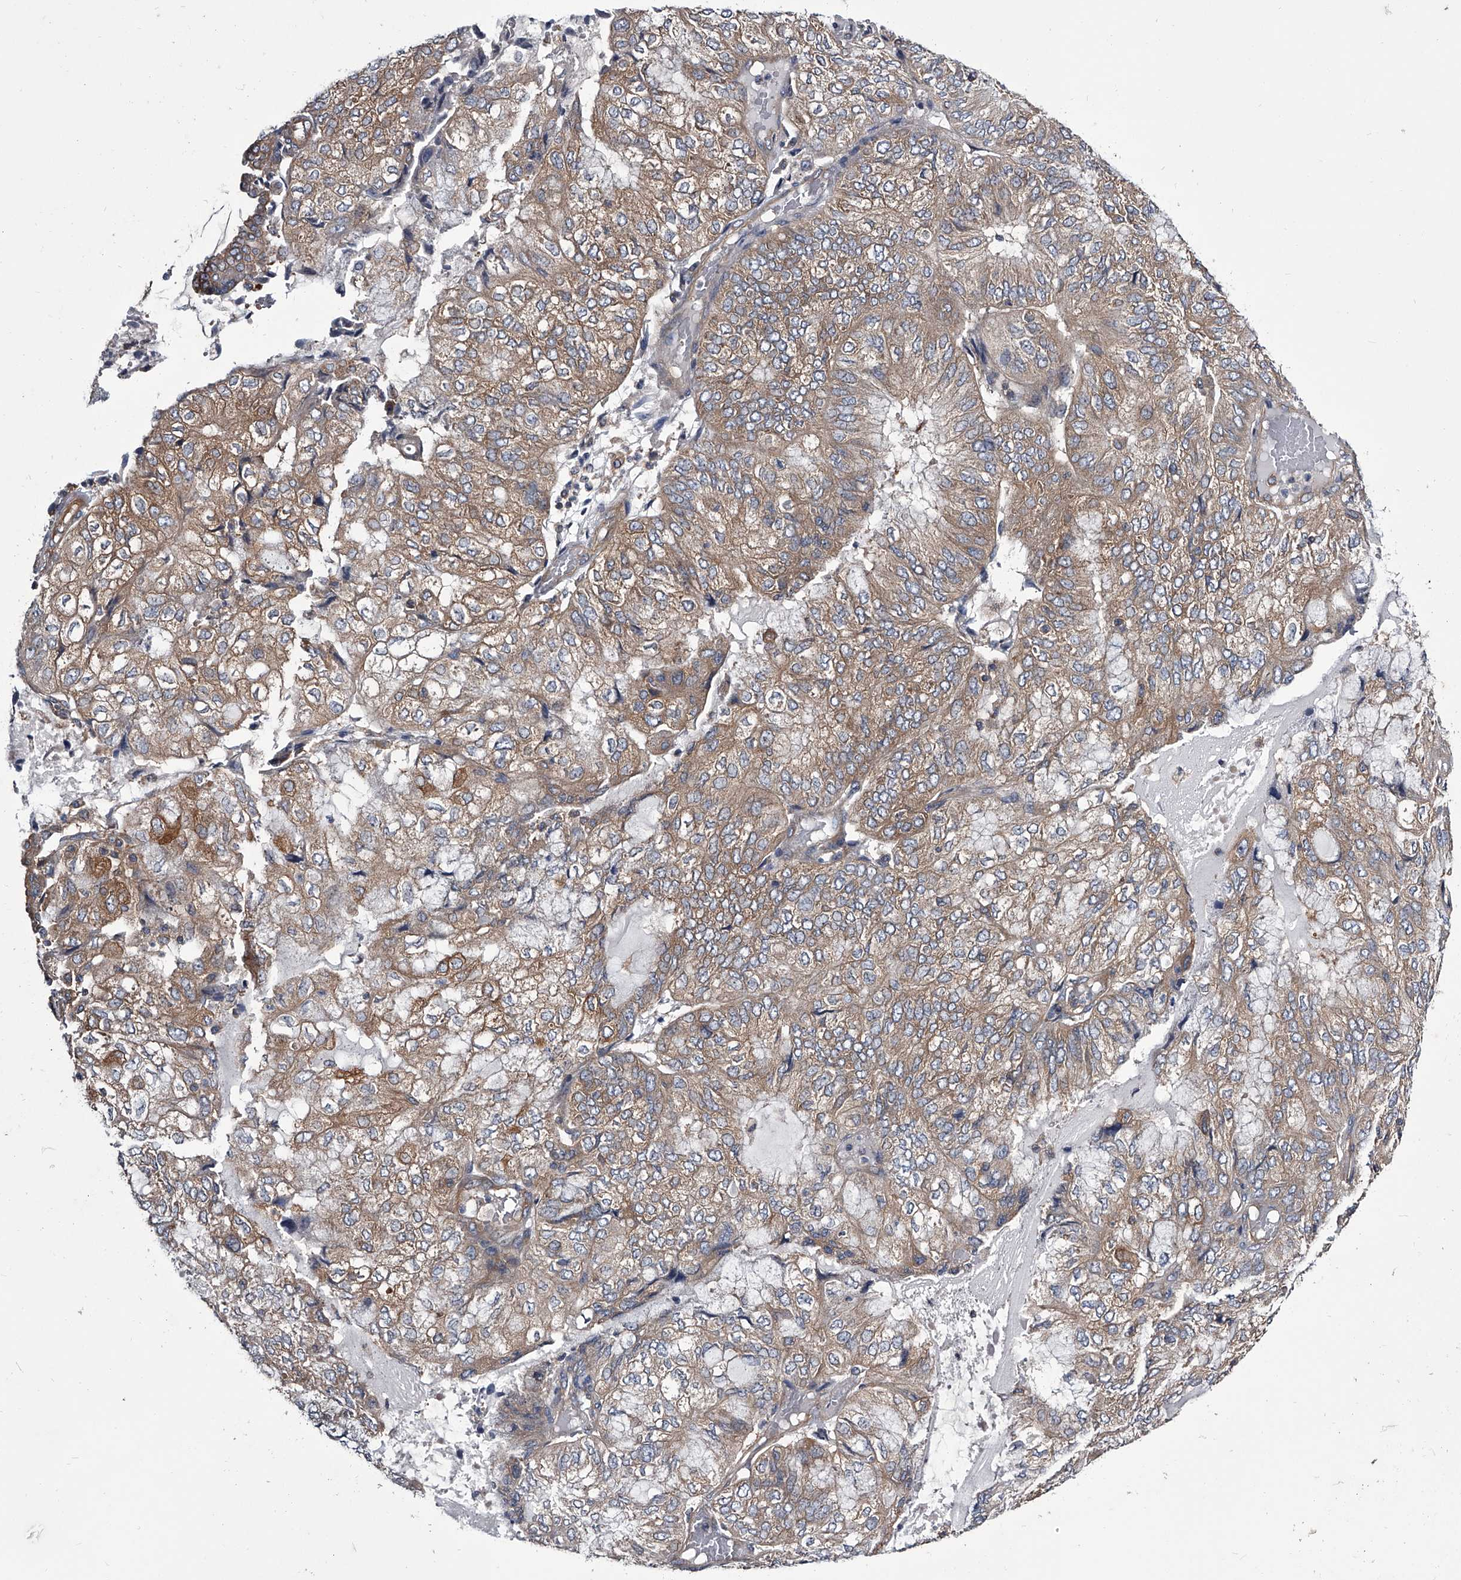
{"staining": {"intensity": "strong", "quantity": "25%-75%", "location": "cytoplasmic/membranous"}, "tissue": "endometrial cancer", "cell_type": "Tumor cells", "image_type": "cancer", "snomed": [{"axis": "morphology", "description": "Adenocarcinoma, NOS"}, {"axis": "topography", "description": "Endometrium"}], "caption": "An image of adenocarcinoma (endometrial) stained for a protein displays strong cytoplasmic/membranous brown staining in tumor cells. (DAB IHC with brightfield microscopy, high magnification).", "gene": "GAPVD1", "patient": {"sex": "female", "age": 81}}